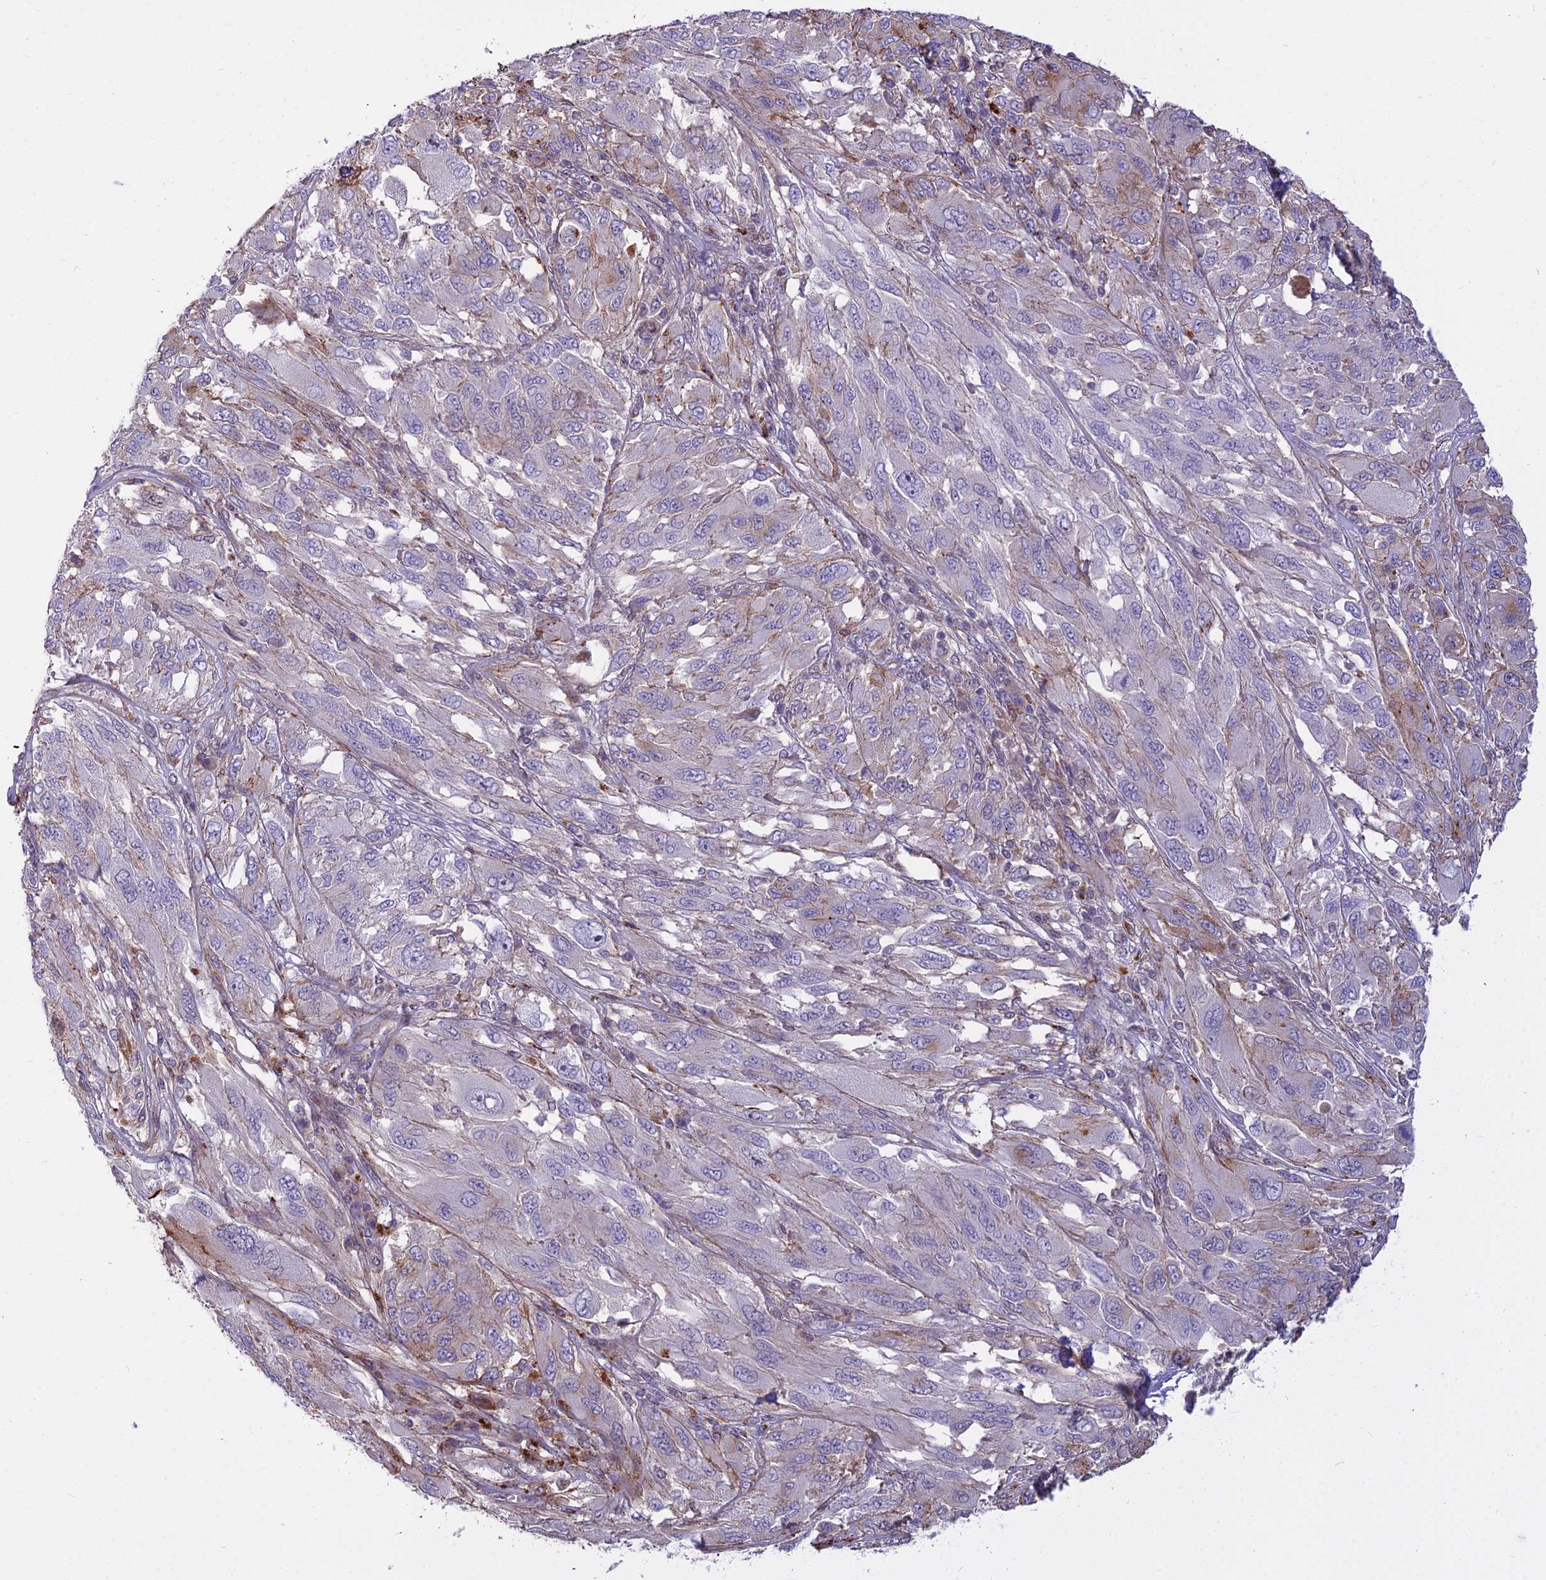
{"staining": {"intensity": "weak", "quantity": "<25%", "location": "cytoplasmic/membranous"}, "tissue": "melanoma", "cell_type": "Tumor cells", "image_type": "cancer", "snomed": [{"axis": "morphology", "description": "Malignant melanoma, NOS"}, {"axis": "topography", "description": "Skin"}], "caption": "A micrograph of human melanoma is negative for staining in tumor cells. The staining is performed using DAB (3,3'-diaminobenzidine) brown chromogen with nuclei counter-stained in using hematoxylin.", "gene": "GLYATL3", "patient": {"sex": "female", "age": 91}}